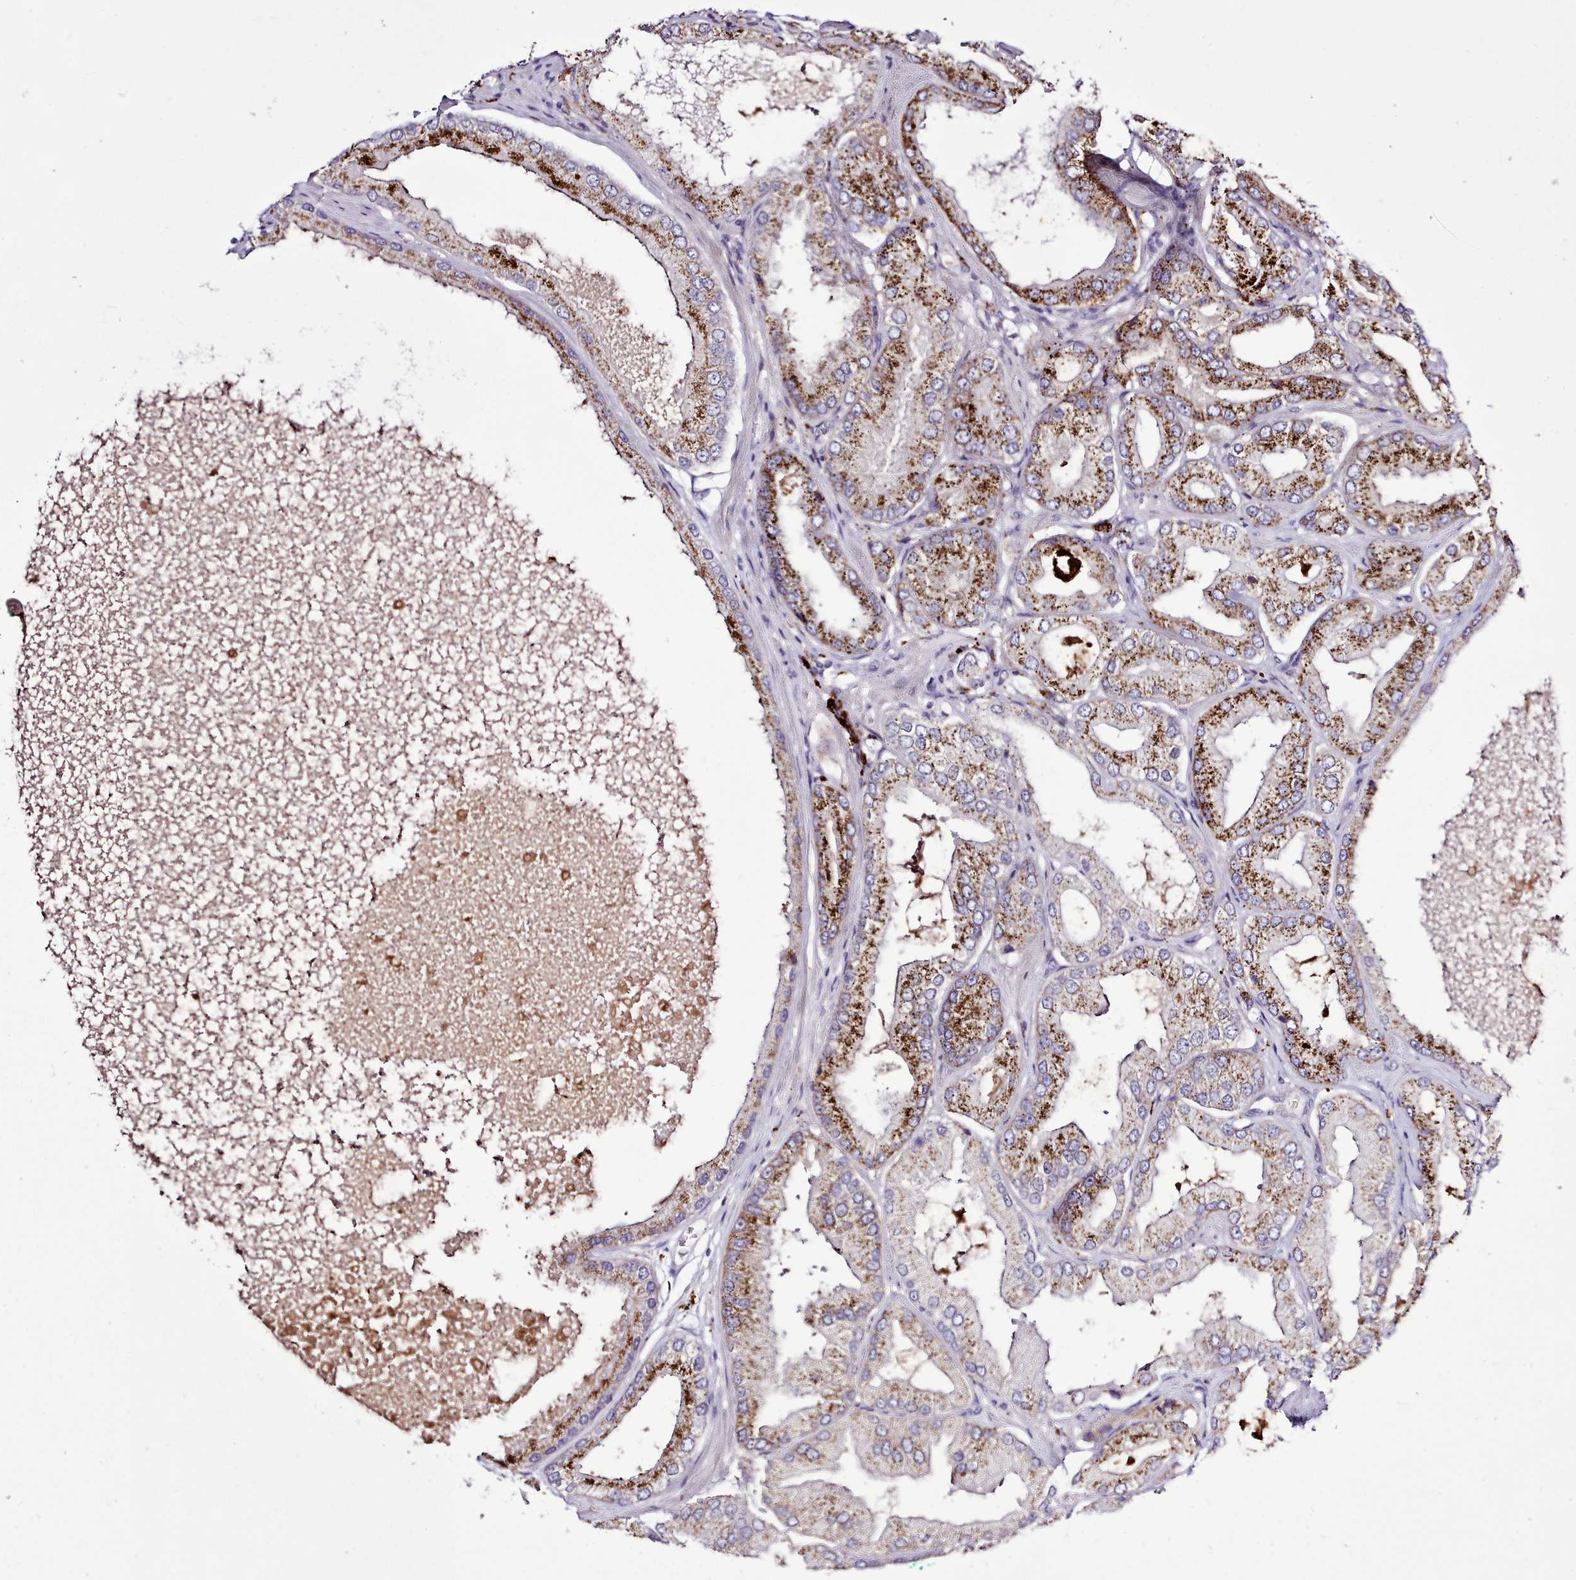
{"staining": {"intensity": "strong", "quantity": ">75%", "location": "cytoplasmic/membranous"}, "tissue": "prostate cancer", "cell_type": "Tumor cells", "image_type": "cancer", "snomed": [{"axis": "morphology", "description": "Adenocarcinoma, Low grade"}, {"axis": "topography", "description": "Prostate"}], "caption": "This is a histology image of IHC staining of prostate low-grade adenocarcinoma, which shows strong staining in the cytoplasmic/membranous of tumor cells.", "gene": "SRD5A1", "patient": {"sex": "male", "age": 42}}